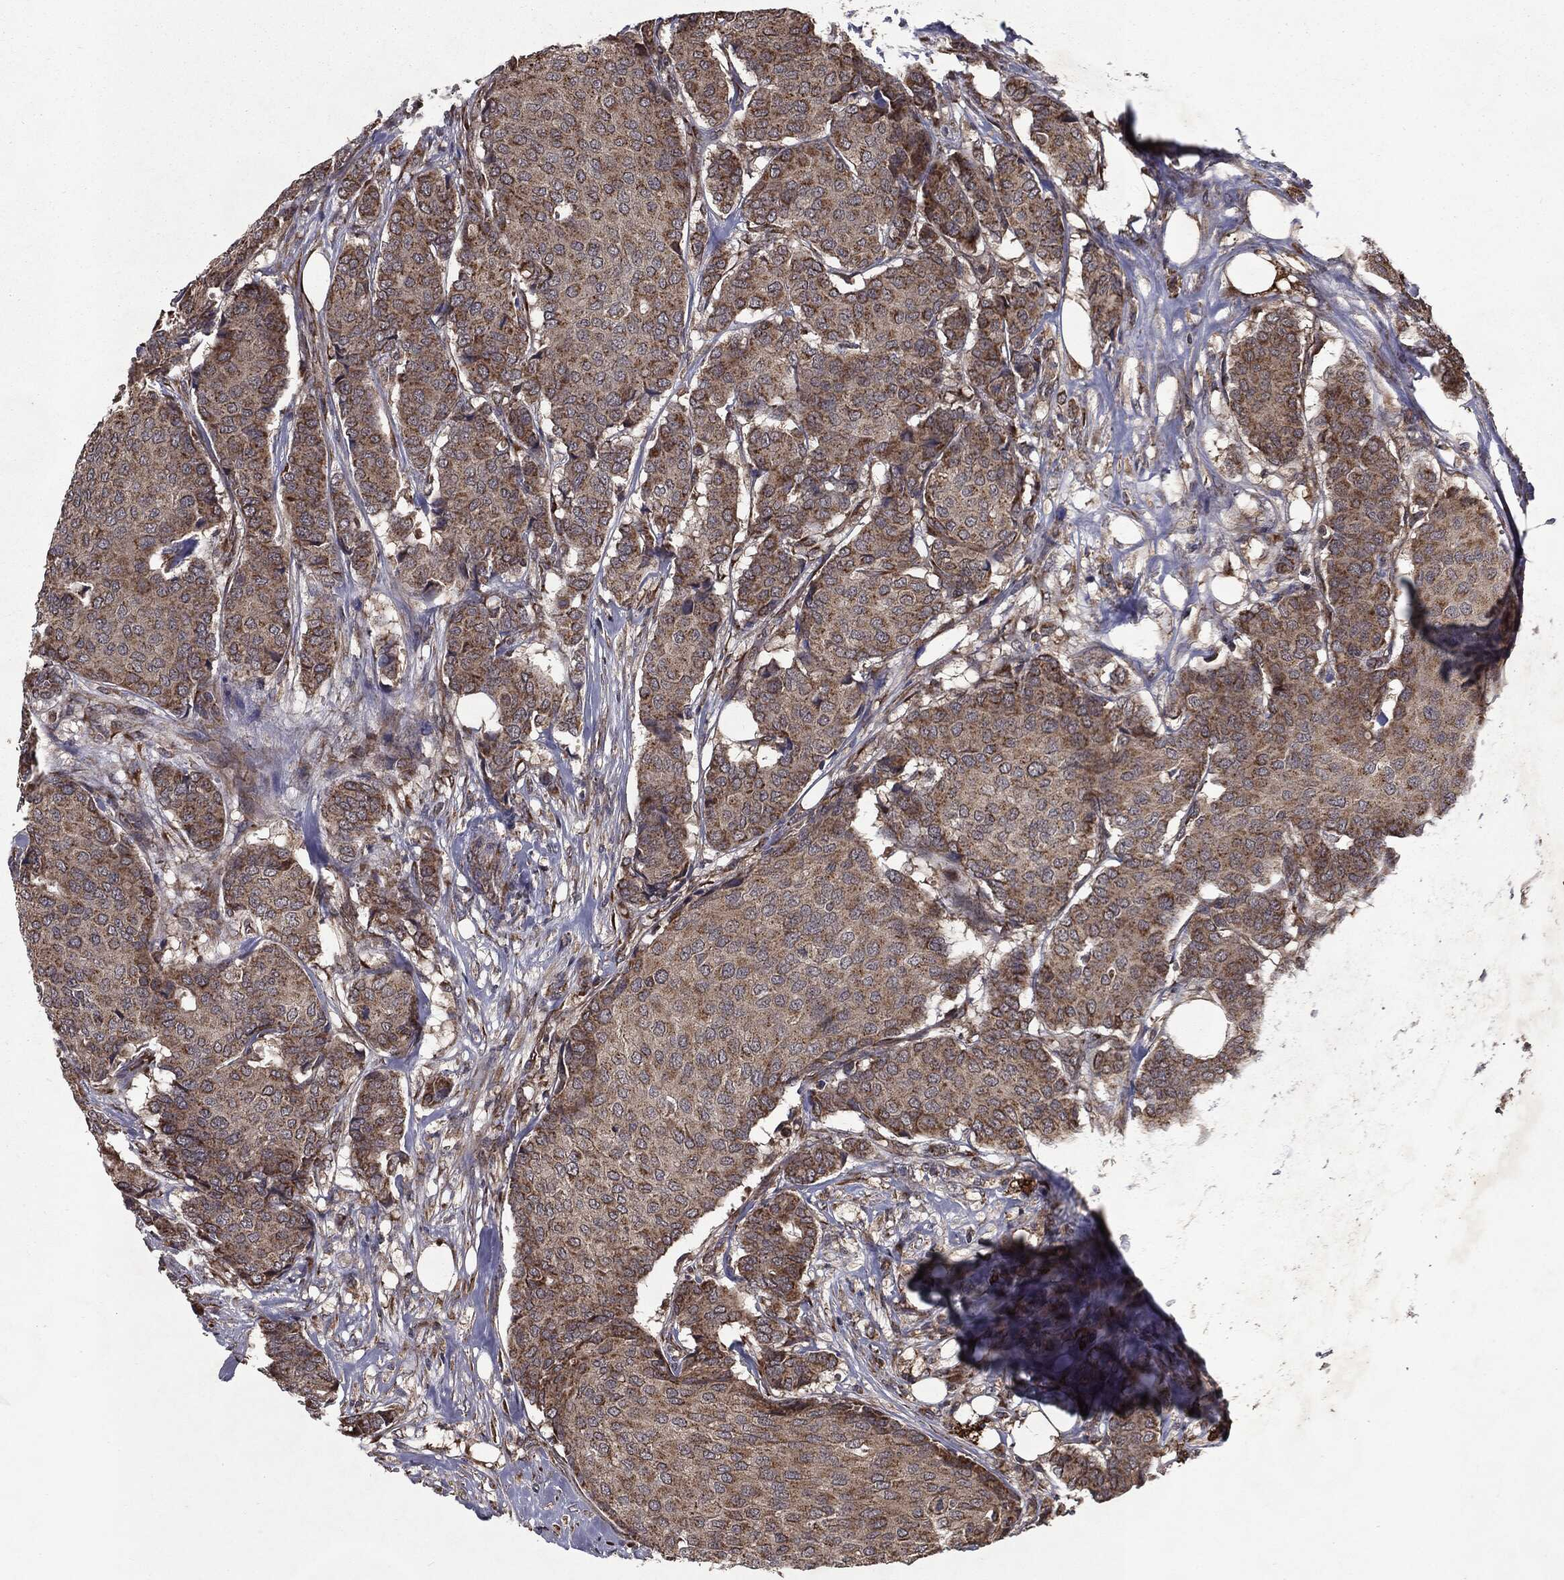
{"staining": {"intensity": "moderate", "quantity": ">75%", "location": "cytoplasmic/membranous"}, "tissue": "breast cancer", "cell_type": "Tumor cells", "image_type": "cancer", "snomed": [{"axis": "morphology", "description": "Duct carcinoma"}, {"axis": "topography", "description": "Breast"}], "caption": "Breast cancer (intraductal carcinoma) stained with a brown dye displays moderate cytoplasmic/membranous positive positivity in about >75% of tumor cells.", "gene": "HDAC5", "patient": {"sex": "female", "age": 75}}